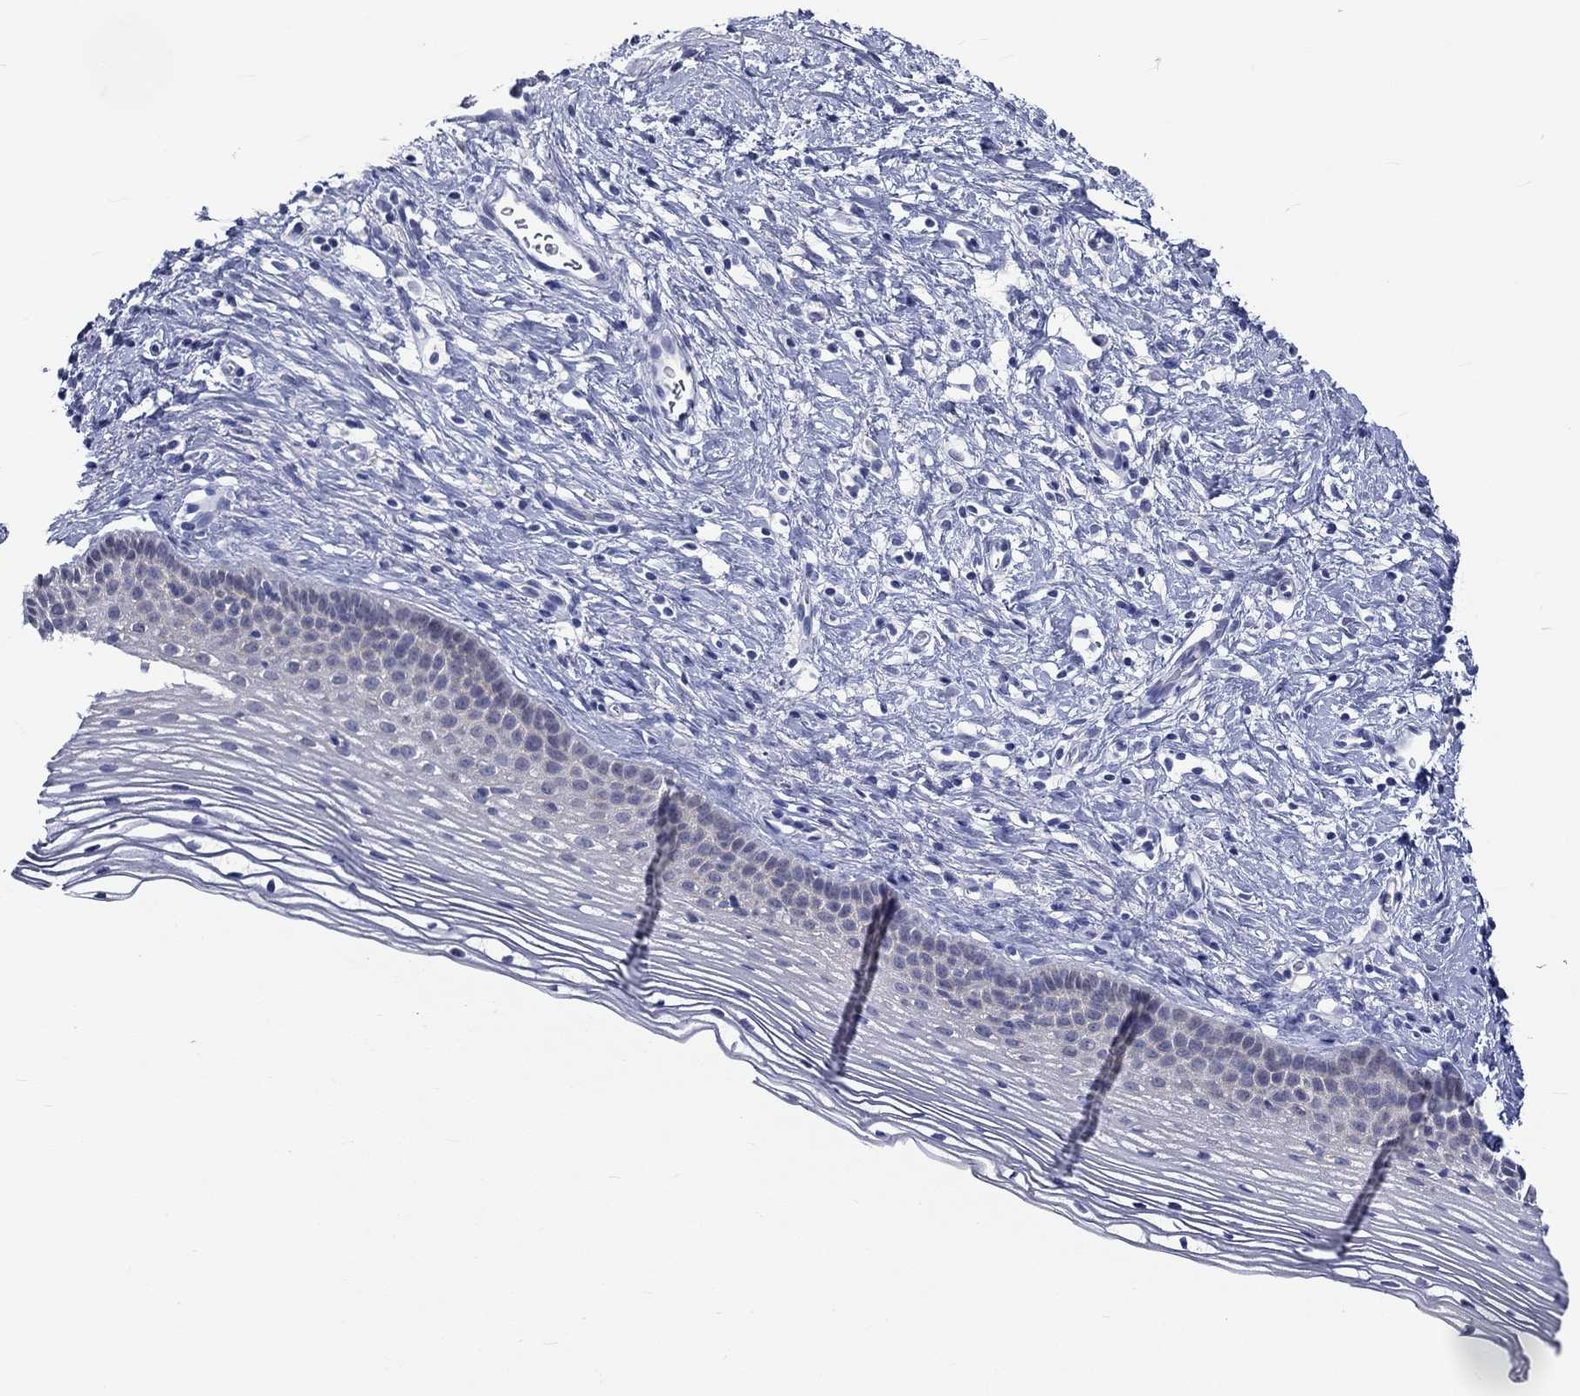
{"staining": {"intensity": "negative", "quantity": "none", "location": "none"}, "tissue": "cervix", "cell_type": "Glandular cells", "image_type": "normal", "snomed": [{"axis": "morphology", "description": "Normal tissue, NOS"}, {"axis": "topography", "description": "Cervix"}], "caption": "The photomicrograph shows no significant positivity in glandular cells of cervix.", "gene": "CERS1", "patient": {"sex": "female", "age": 39}}